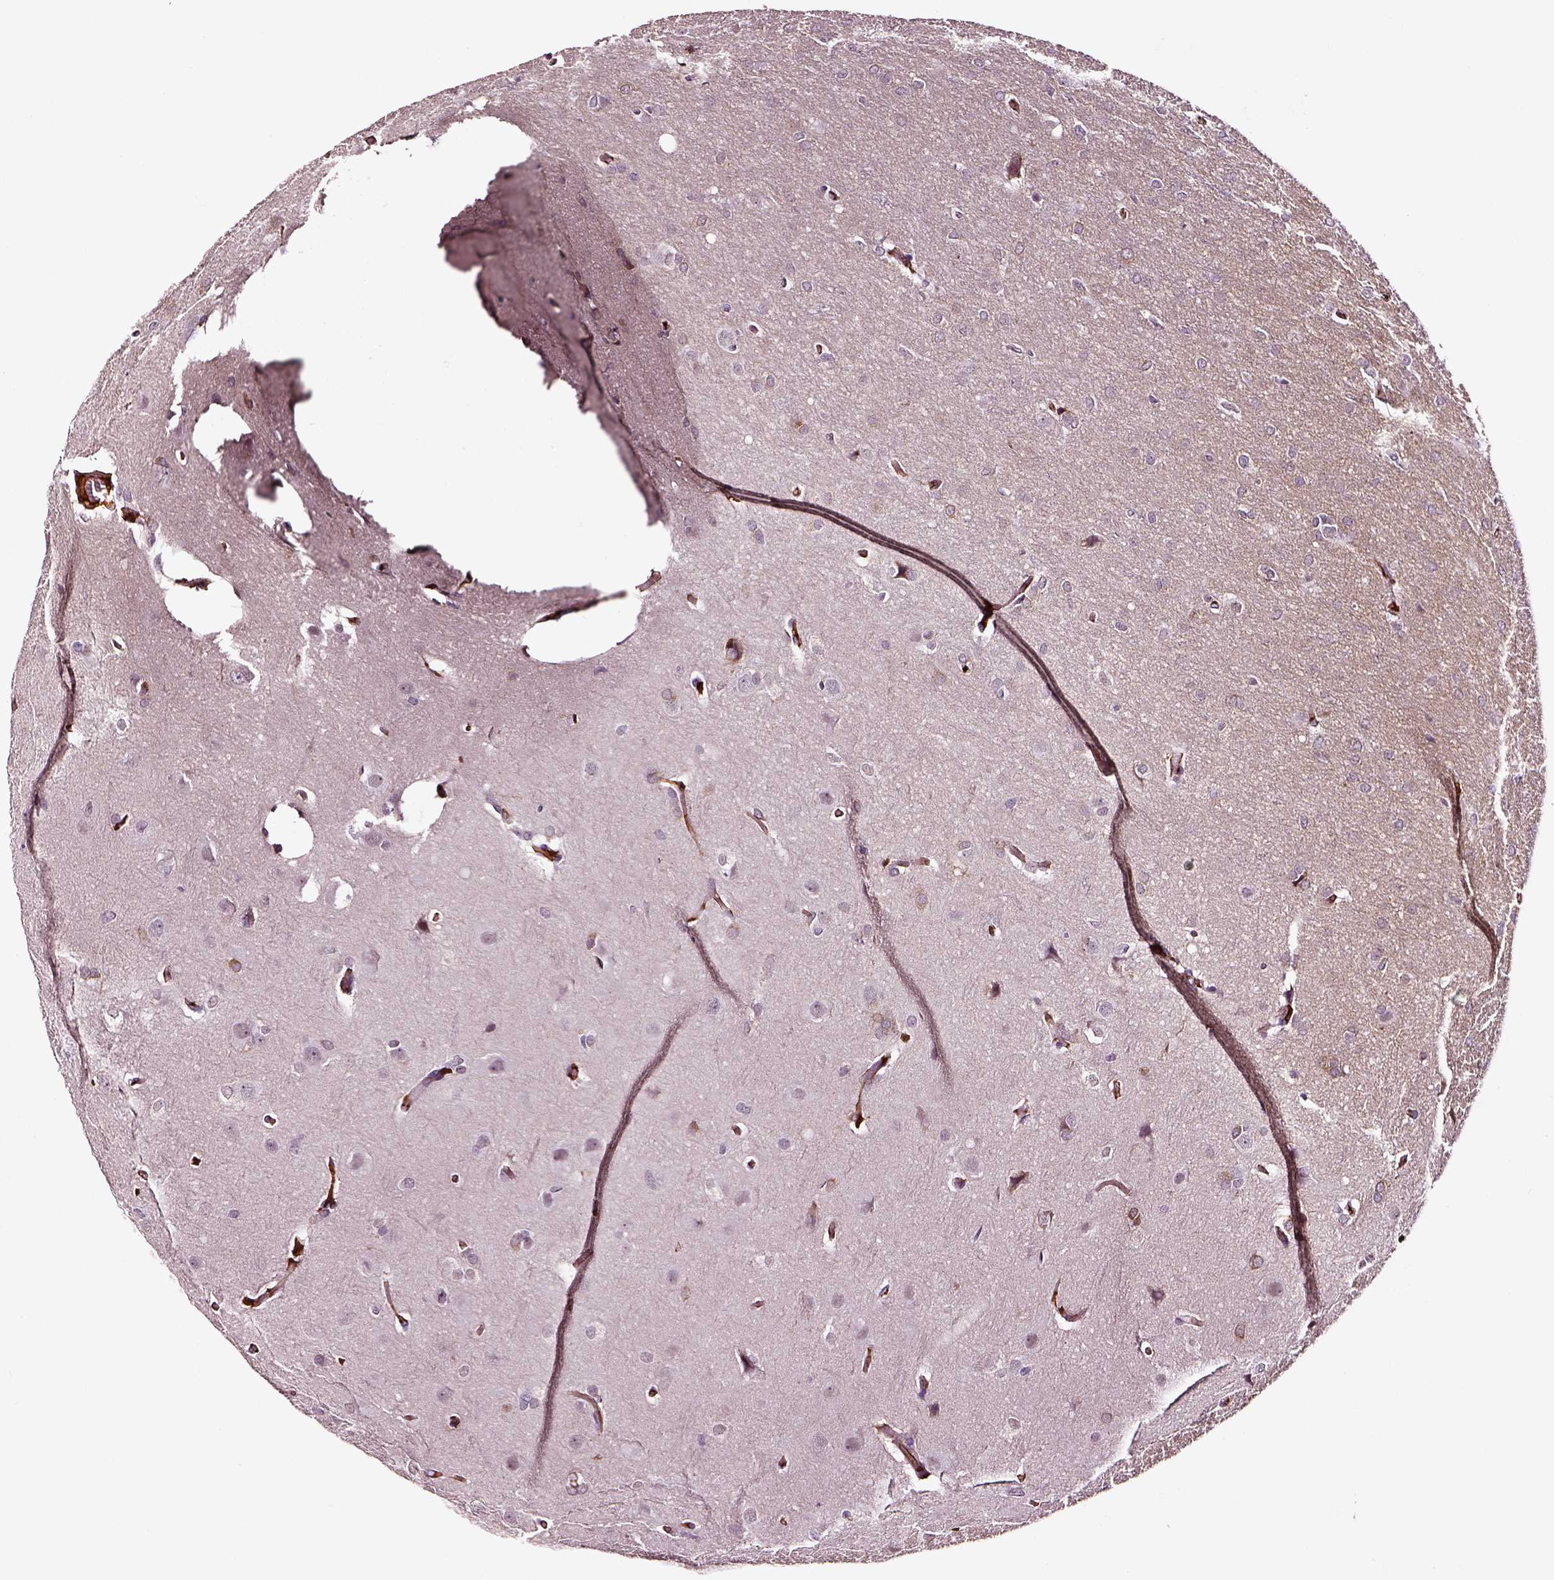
{"staining": {"intensity": "negative", "quantity": "none", "location": "none"}, "tissue": "glioma", "cell_type": "Tumor cells", "image_type": "cancer", "snomed": [{"axis": "morphology", "description": "Glioma, malignant, High grade"}, {"axis": "topography", "description": "Brain"}], "caption": "DAB immunohistochemical staining of human glioma displays no significant positivity in tumor cells.", "gene": "TF", "patient": {"sex": "male", "age": 53}}